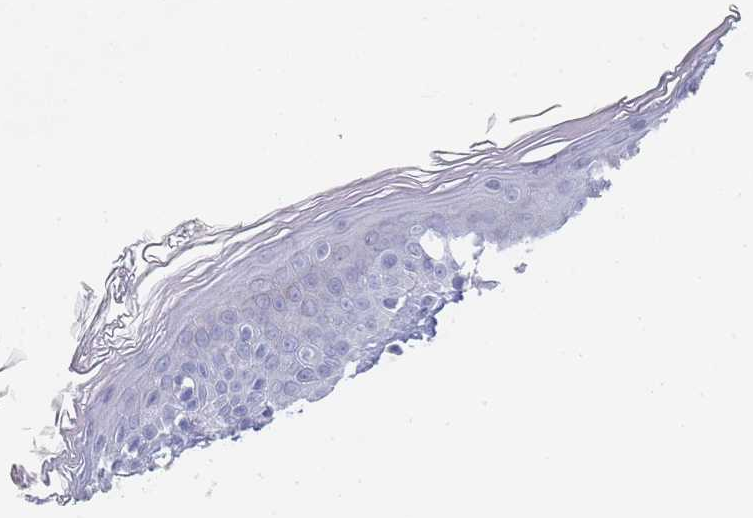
{"staining": {"intensity": "negative", "quantity": "none", "location": "none"}, "tissue": "skin", "cell_type": "Fibroblasts", "image_type": "normal", "snomed": [{"axis": "morphology", "description": "Normal tissue, NOS"}, {"axis": "topography", "description": "Skin"}], "caption": "Immunohistochemistry (IHC) micrograph of normal skin: skin stained with DAB reveals no significant protein staining in fibroblasts. (DAB (3,3'-diaminobenzidine) immunohistochemistry (IHC), high magnification).", "gene": "IMPG1", "patient": {"sex": "female", "age": 34}}